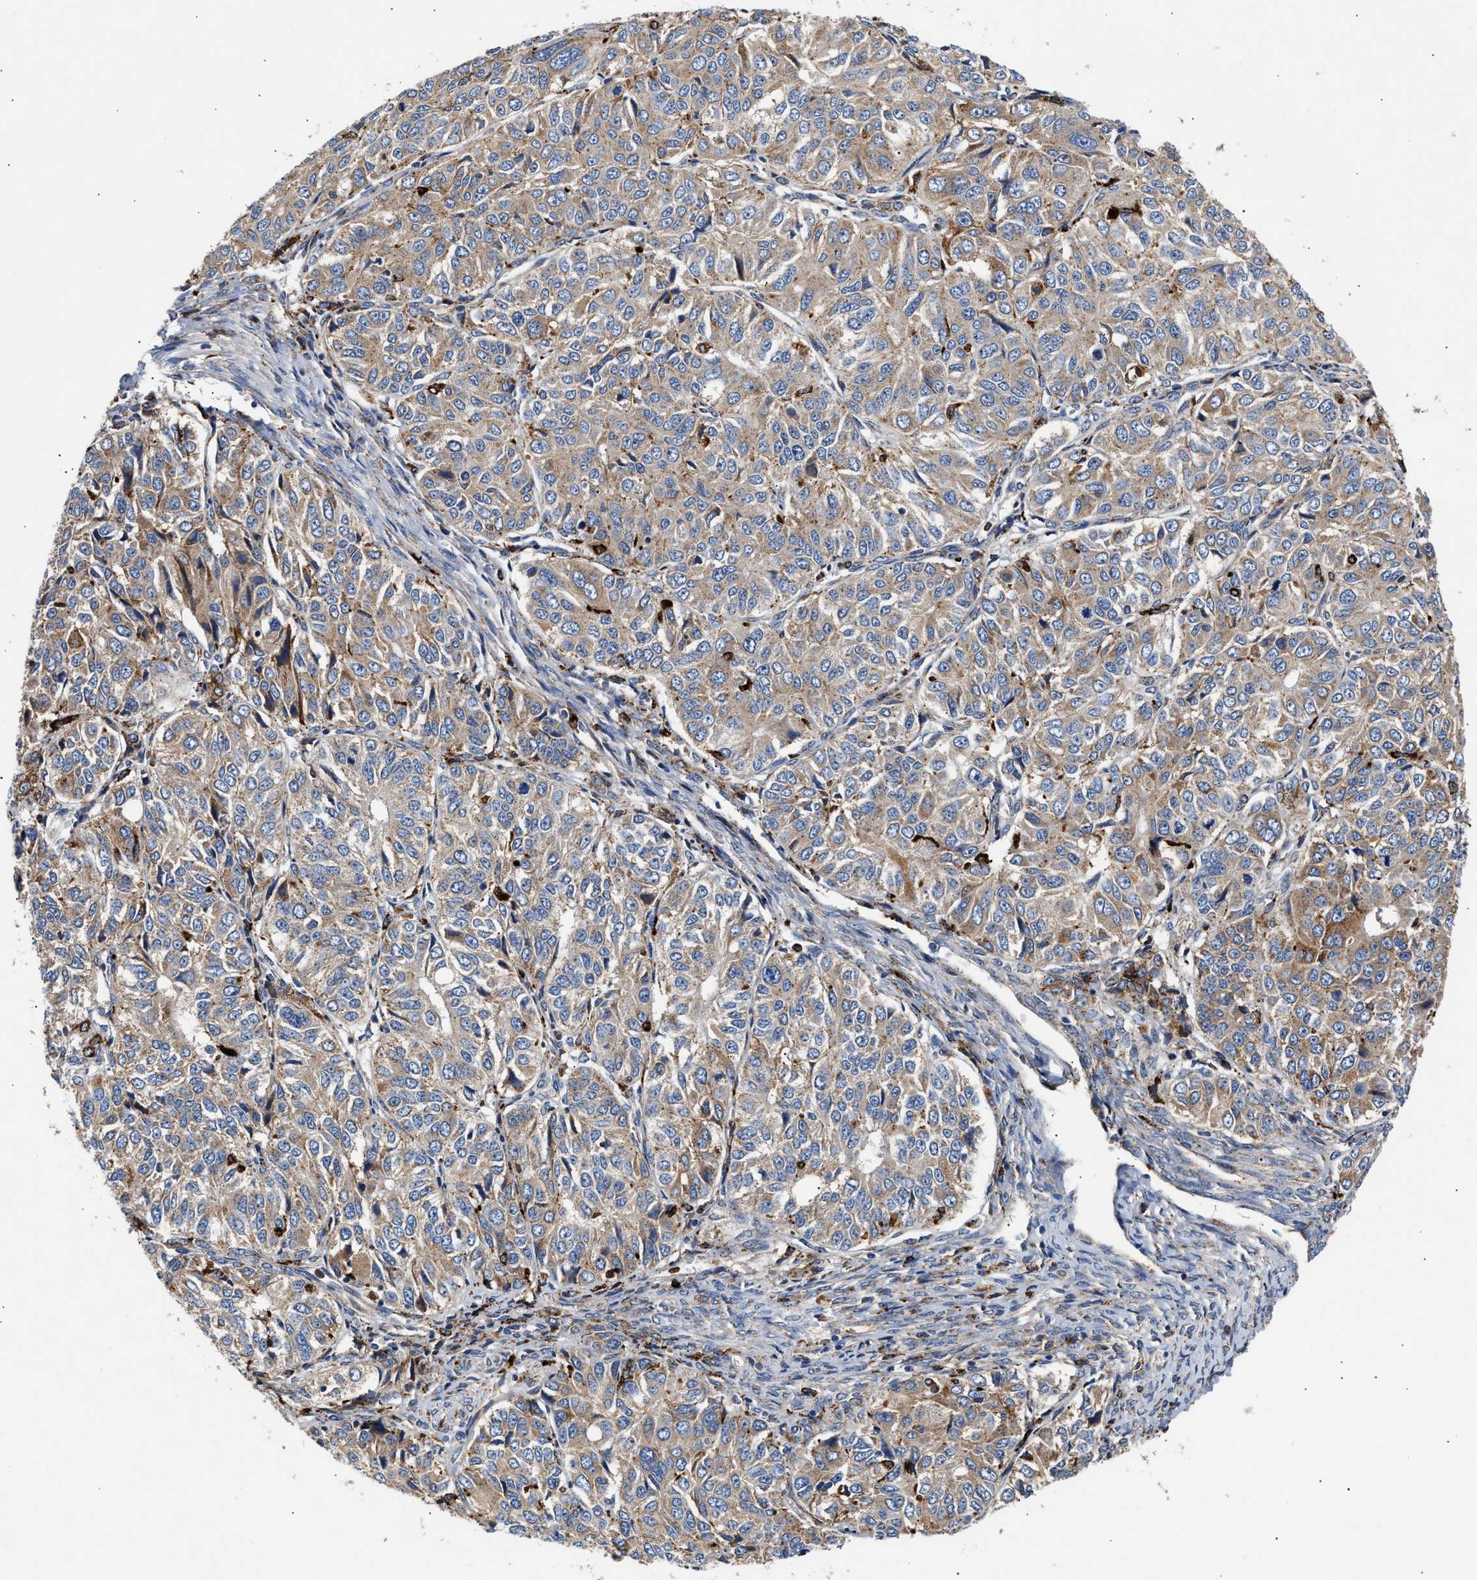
{"staining": {"intensity": "moderate", "quantity": ">75%", "location": "cytoplasmic/membranous"}, "tissue": "ovarian cancer", "cell_type": "Tumor cells", "image_type": "cancer", "snomed": [{"axis": "morphology", "description": "Carcinoma, endometroid"}, {"axis": "topography", "description": "Ovary"}], "caption": "A micrograph of human ovarian endometroid carcinoma stained for a protein exhibits moderate cytoplasmic/membranous brown staining in tumor cells.", "gene": "CCDC146", "patient": {"sex": "female", "age": 51}}